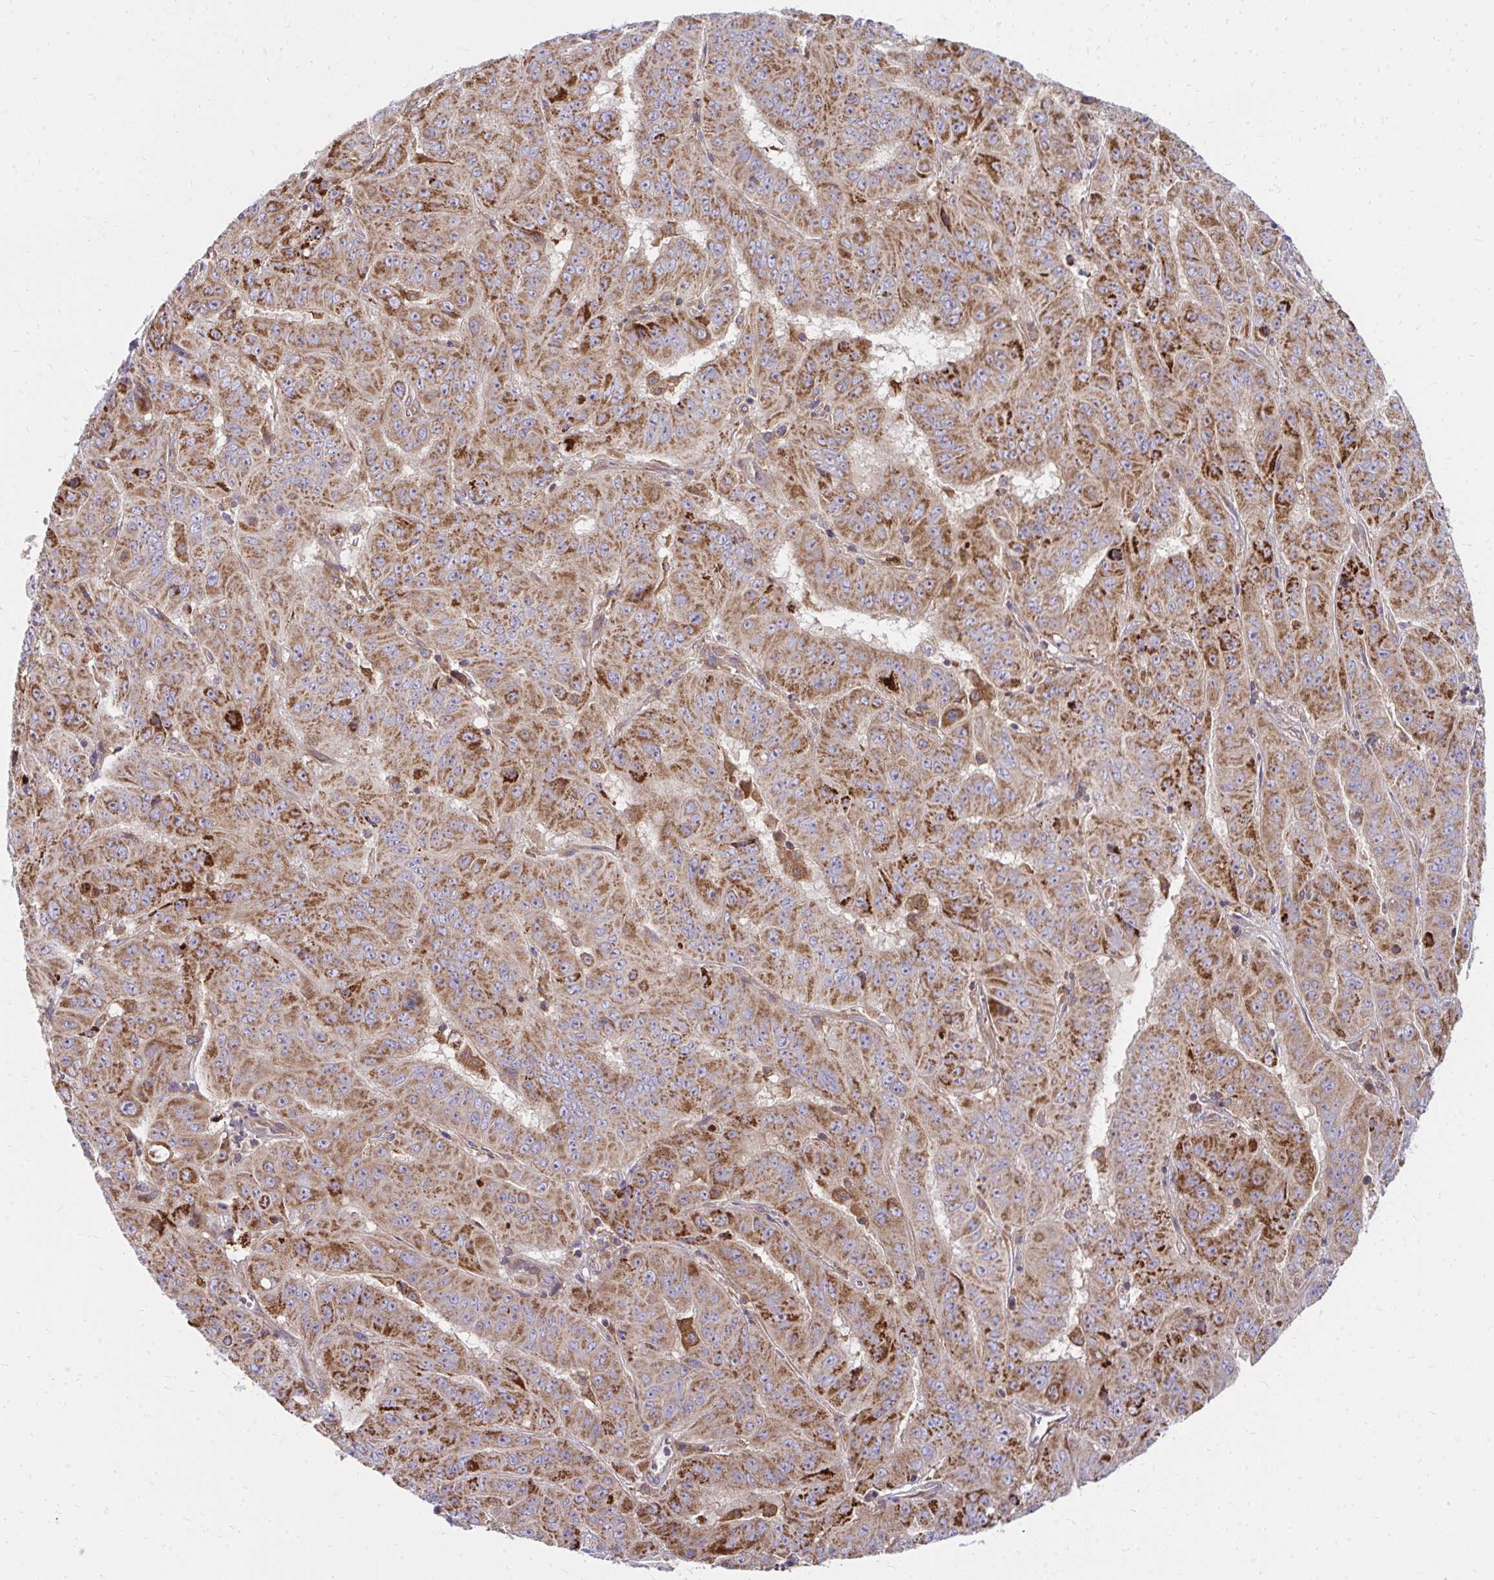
{"staining": {"intensity": "moderate", "quantity": ">75%", "location": "cytoplasmic/membranous"}, "tissue": "pancreatic cancer", "cell_type": "Tumor cells", "image_type": "cancer", "snomed": [{"axis": "morphology", "description": "Adenocarcinoma, NOS"}, {"axis": "topography", "description": "Pancreas"}], "caption": "Pancreatic cancer (adenocarcinoma) was stained to show a protein in brown. There is medium levels of moderate cytoplasmic/membranous staining in approximately >75% of tumor cells.", "gene": "ASAP1", "patient": {"sex": "male", "age": 63}}